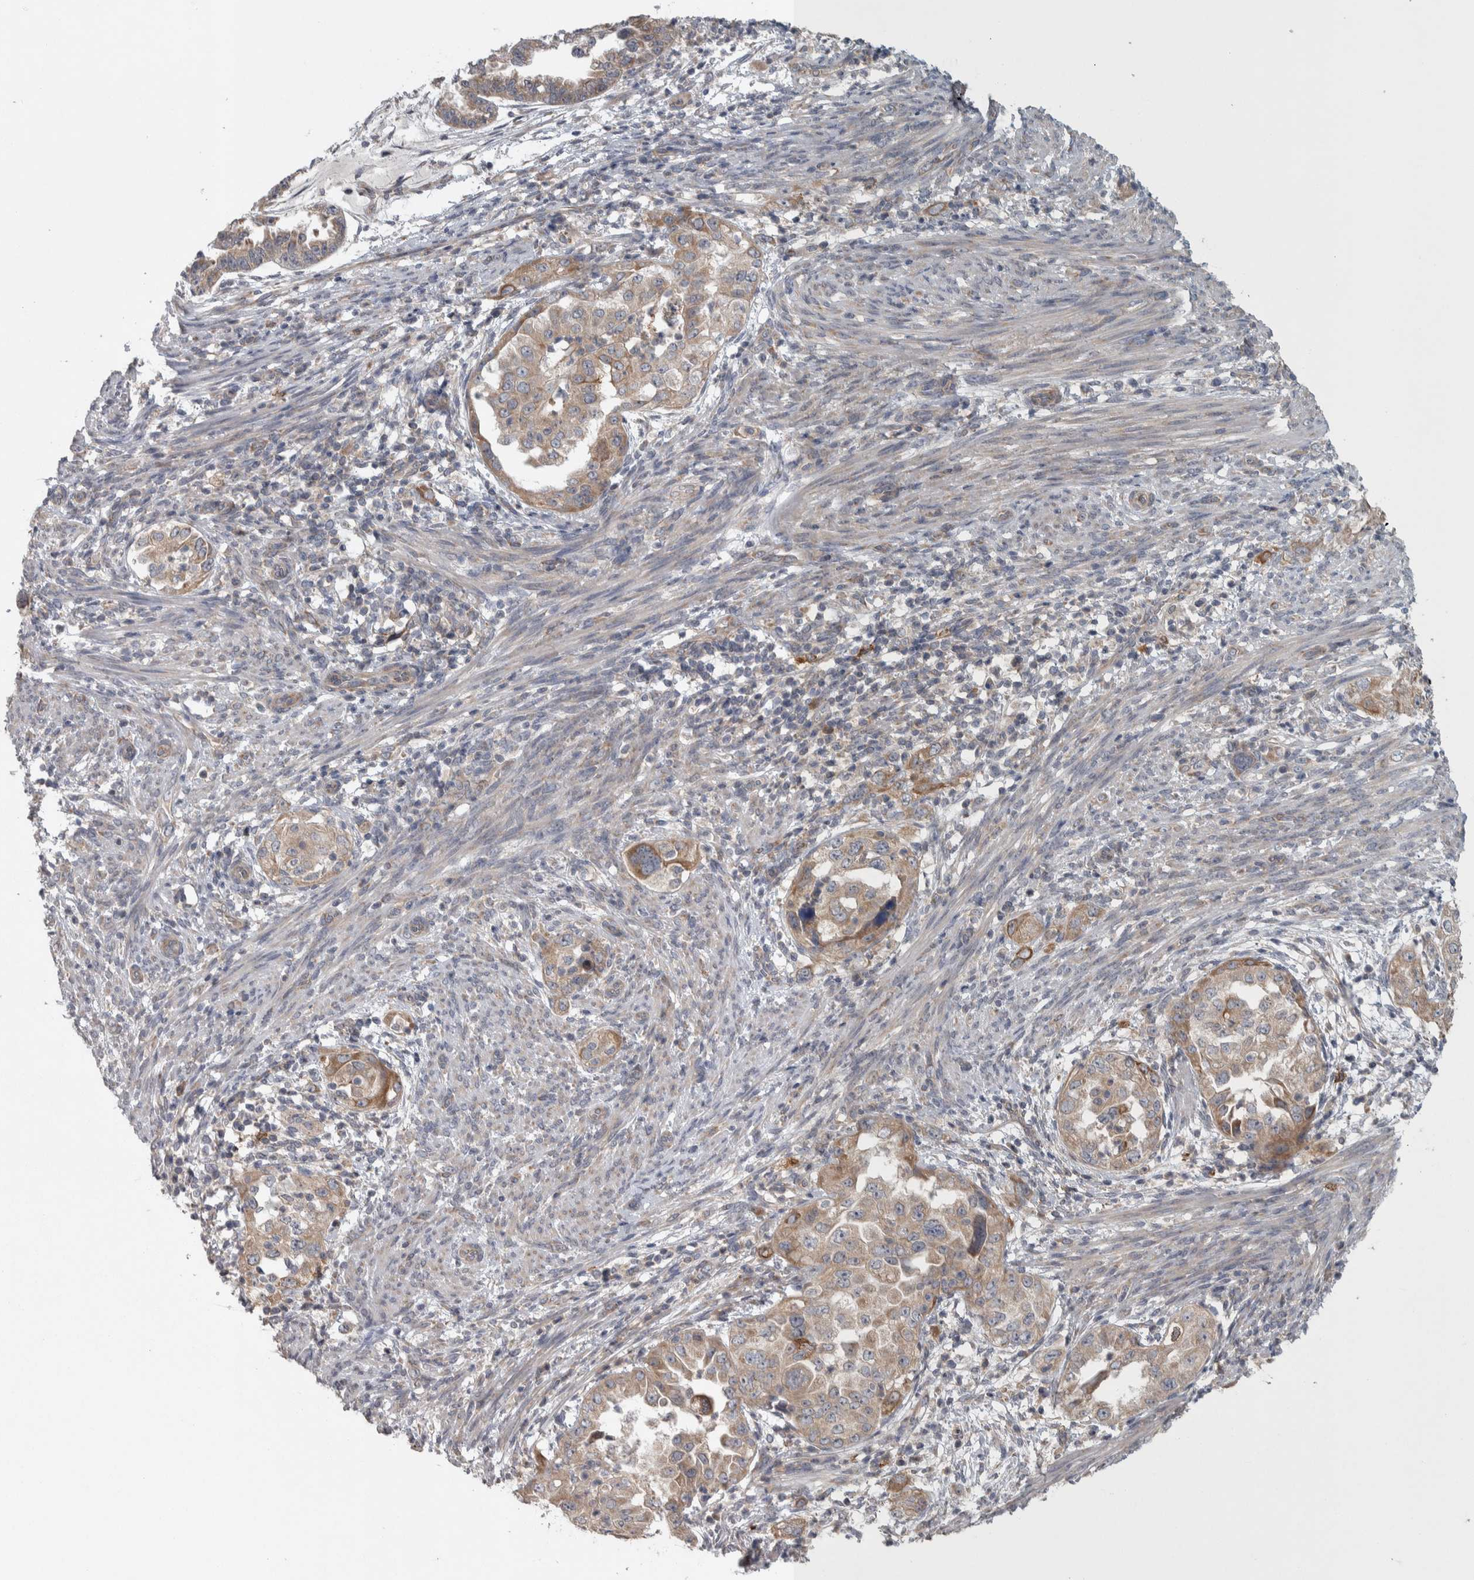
{"staining": {"intensity": "moderate", "quantity": ">75%", "location": "cytoplasmic/membranous"}, "tissue": "endometrial cancer", "cell_type": "Tumor cells", "image_type": "cancer", "snomed": [{"axis": "morphology", "description": "Adenocarcinoma, NOS"}, {"axis": "topography", "description": "Endometrium"}], "caption": "Adenocarcinoma (endometrial) stained for a protein (brown) reveals moderate cytoplasmic/membranous positive staining in approximately >75% of tumor cells.", "gene": "SRP68", "patient": {"sex": "female", "age": 85}}